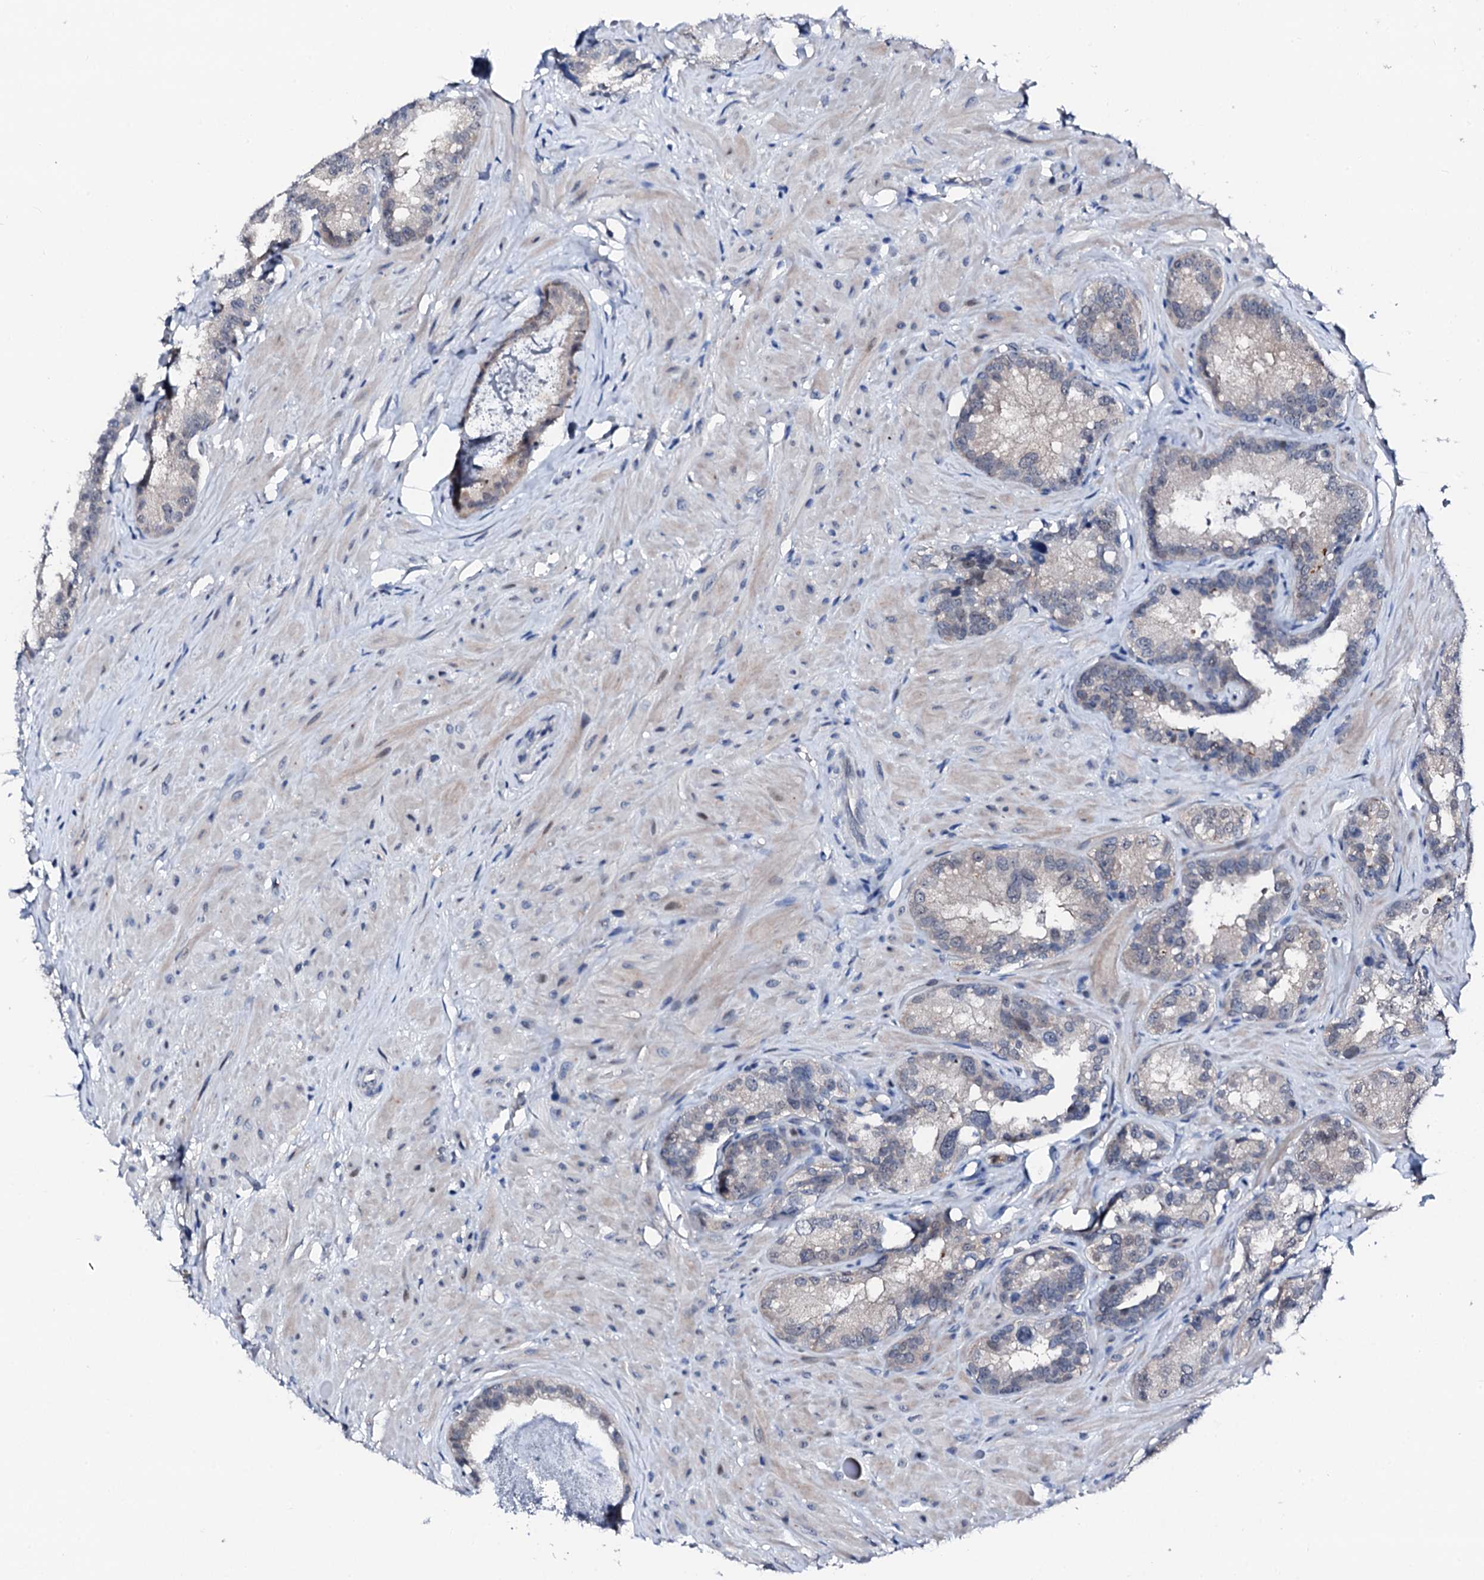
{"staining": {"intensity": "negative", "quantity": "none", "location": "none"}, "tissue": "seminal vesicle", "cell_type": "Glandular cells", "image_type": "normal", "snomed": [{"axis": "morphology", "description": "Normal tissue, NOS"}, {"axis": "topography", "description": "Seminal veicle"}, {"axis": "topography", "description": "Peripheral nerve tissue"}], "caption": "This micrograph is of unremarkable seminal vesicle stained with immunohistochemistry (IHC) to label a protein in brown with the nuclei are counter-stained blue. There is no positivity in glandular cells.", "gene": "TRAFD1", "patient": {"sex": "male", "age": 67}}